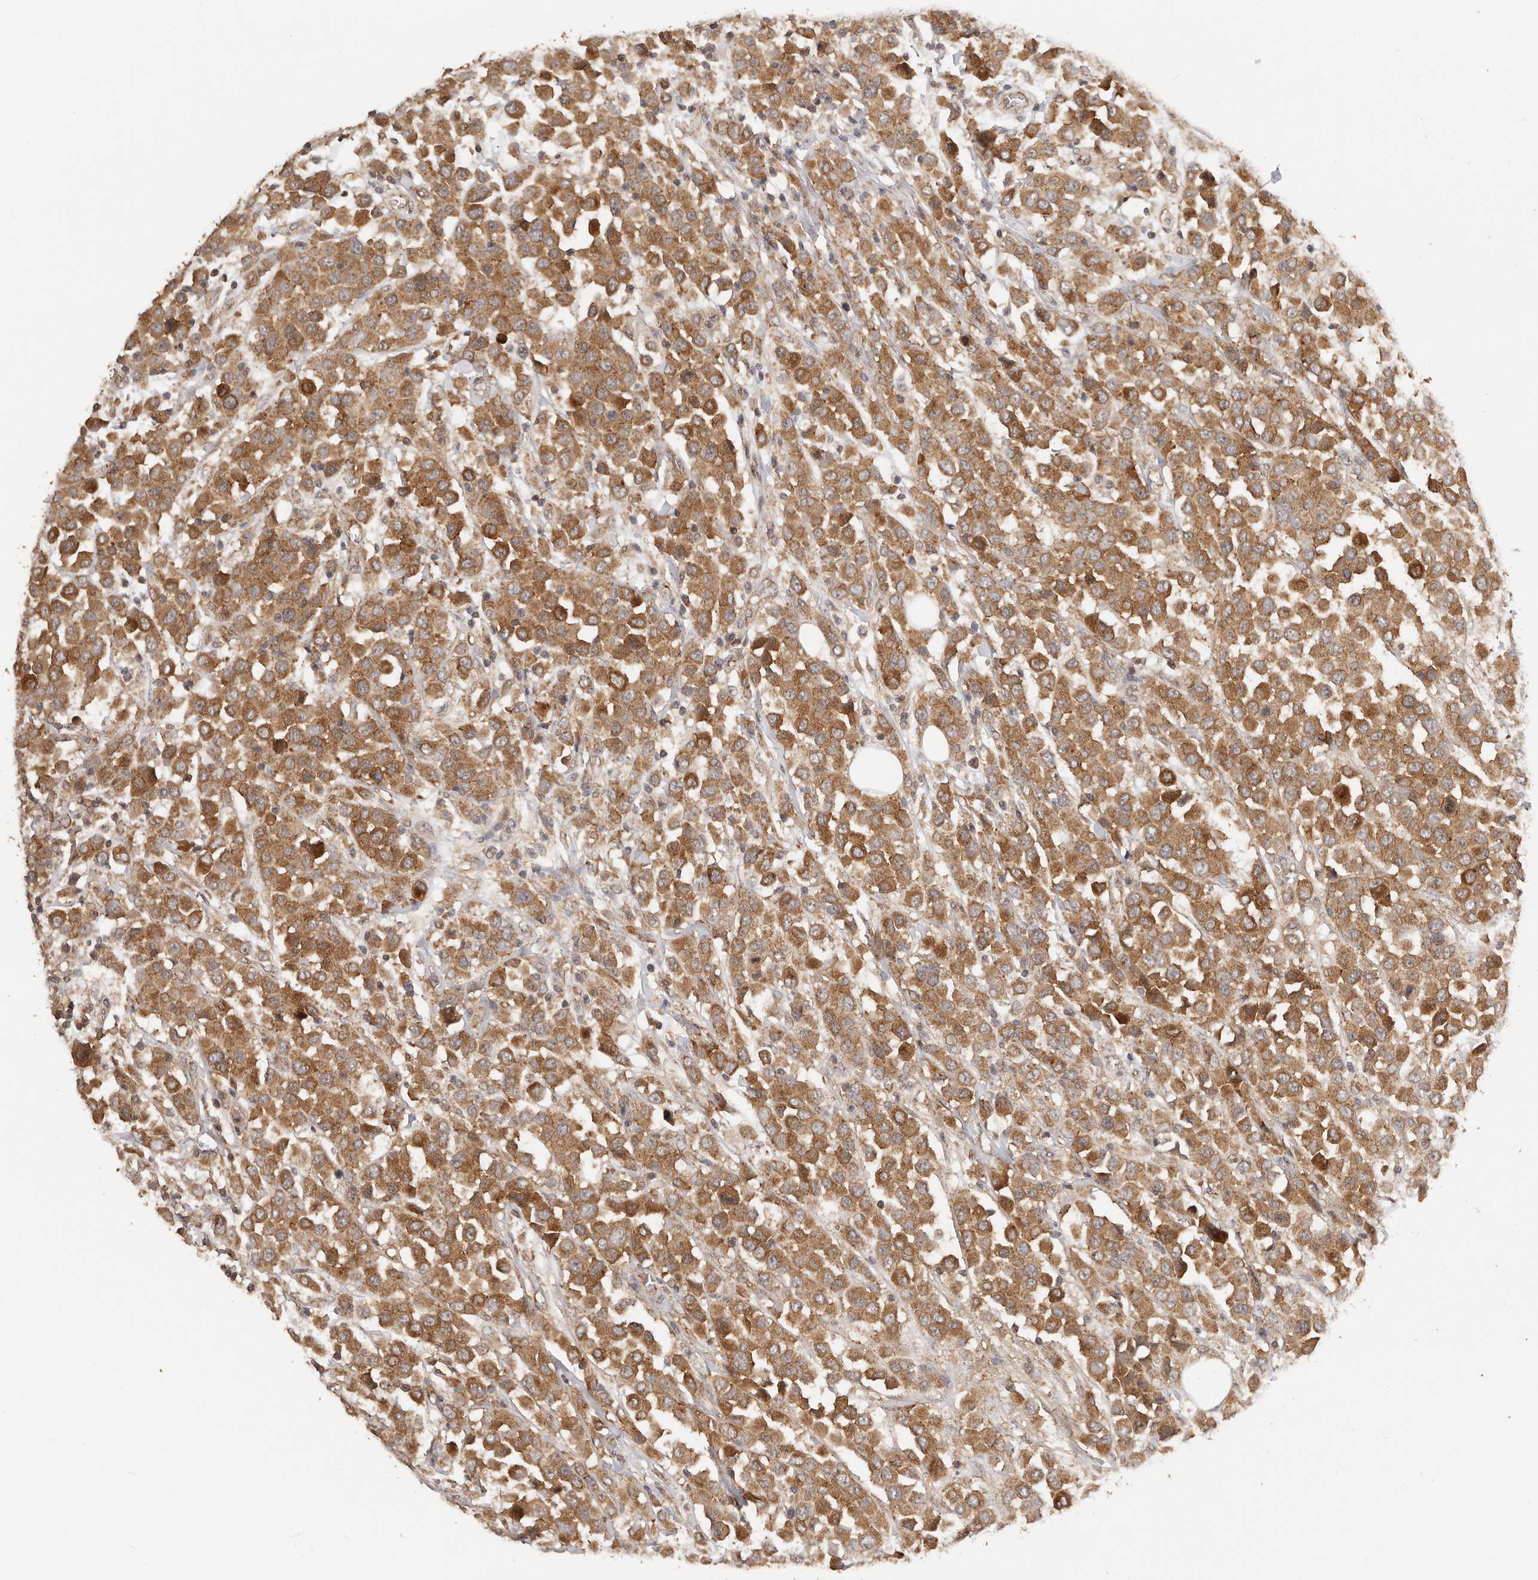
{"staining": {"intensity": "moderate", "quantity": ">75%", "location": "cytoplasmic/membranous"}, "tissue": "breast cancer", "cell_type": "Tumor cells", "image_type": "cancer", "snomed": [{"axis": "morphology", "description": "Duct carcinoma"}, {"axis": "topography", "description": "Breast"}], "caption": "The image reveals staining of intraductal carcinoma (breast), revealing moderate cytoplasmic/membranous protein expression (brown color) within tumor cells.", "gene": "AFDN", "patient": {"sex": "female", "age": 61}}